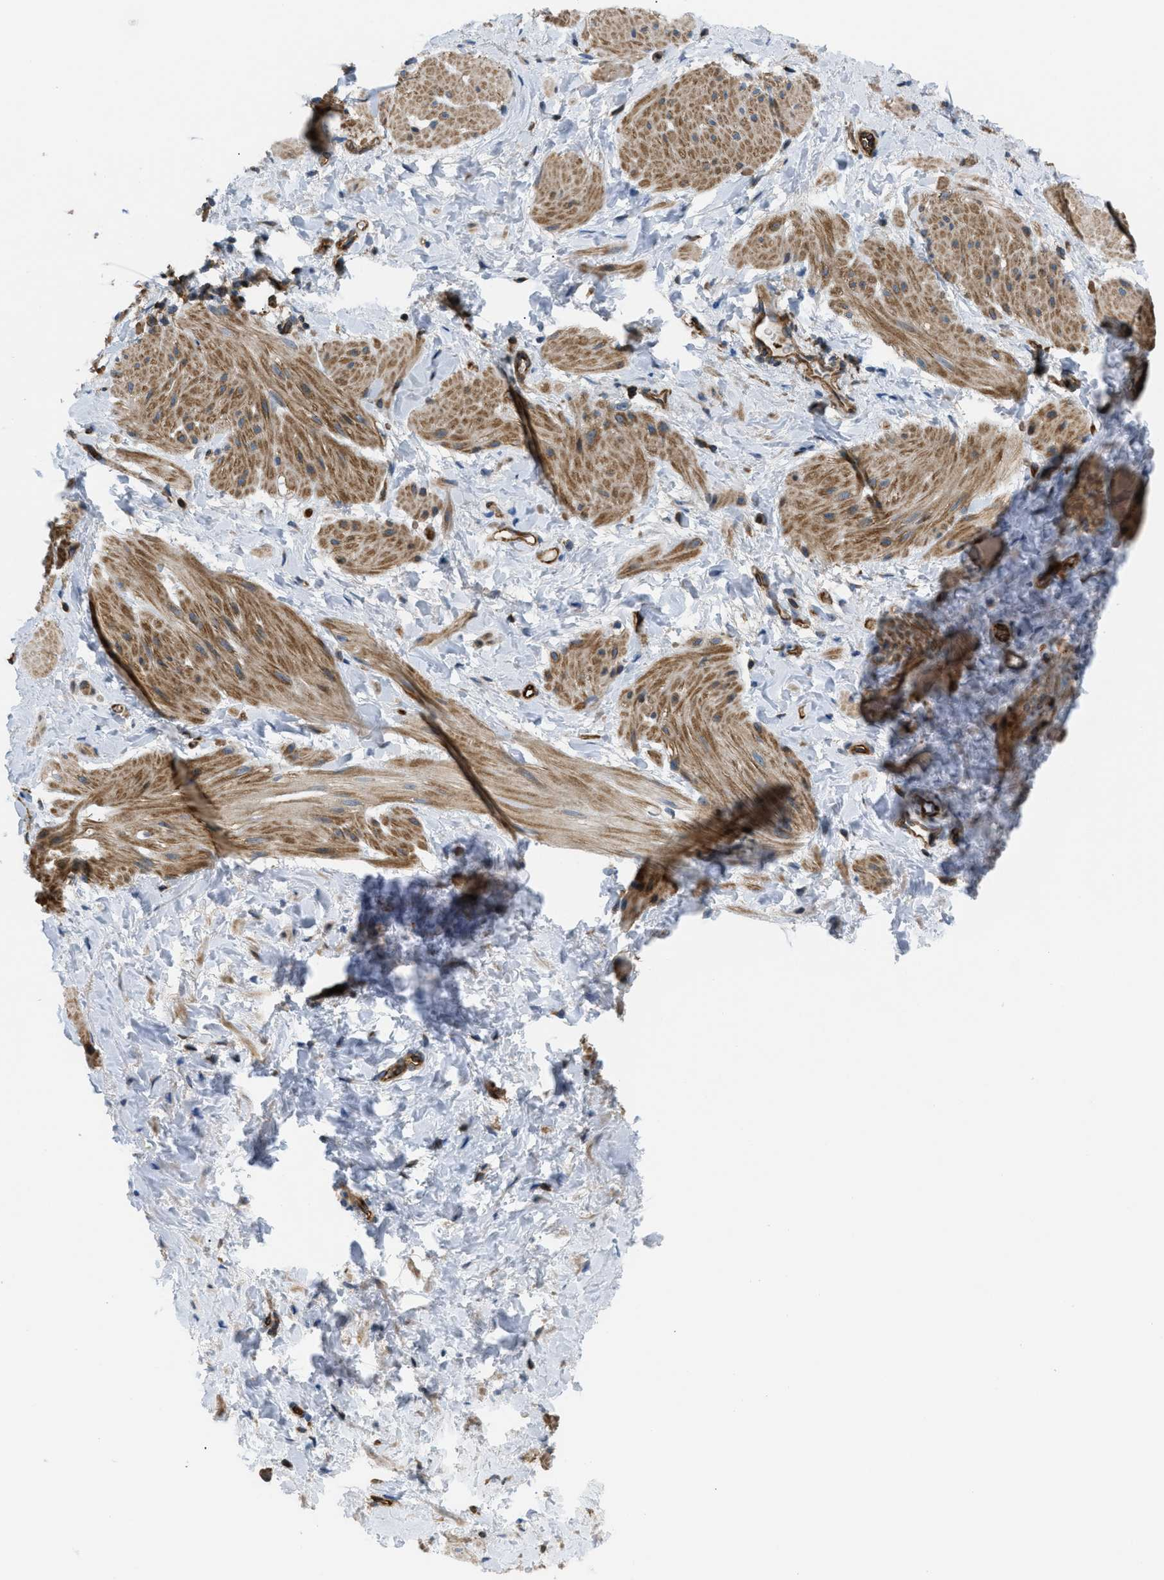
{"staining": {"intensity": "moderate", "quantity": ">75%", "location": "cytoplasmic/membranous"}, "tissue": "smooth muscle", "cell_type": "Smooth muscle cells", "image_type": "normal", "snomed": [{"axis": "morphology", "description": "Normal tissue, NOS"}, {"axis": "topography", "description": "Smooth muscle"}], "caption": "Human smooth muscle stained with a brown dye displays moderate cytoplasmic/membranous positive staining in about >75% of smooth muscle cells.", "gene": "ATP2A3", "patient": {"sex": "male", "age": 16}}